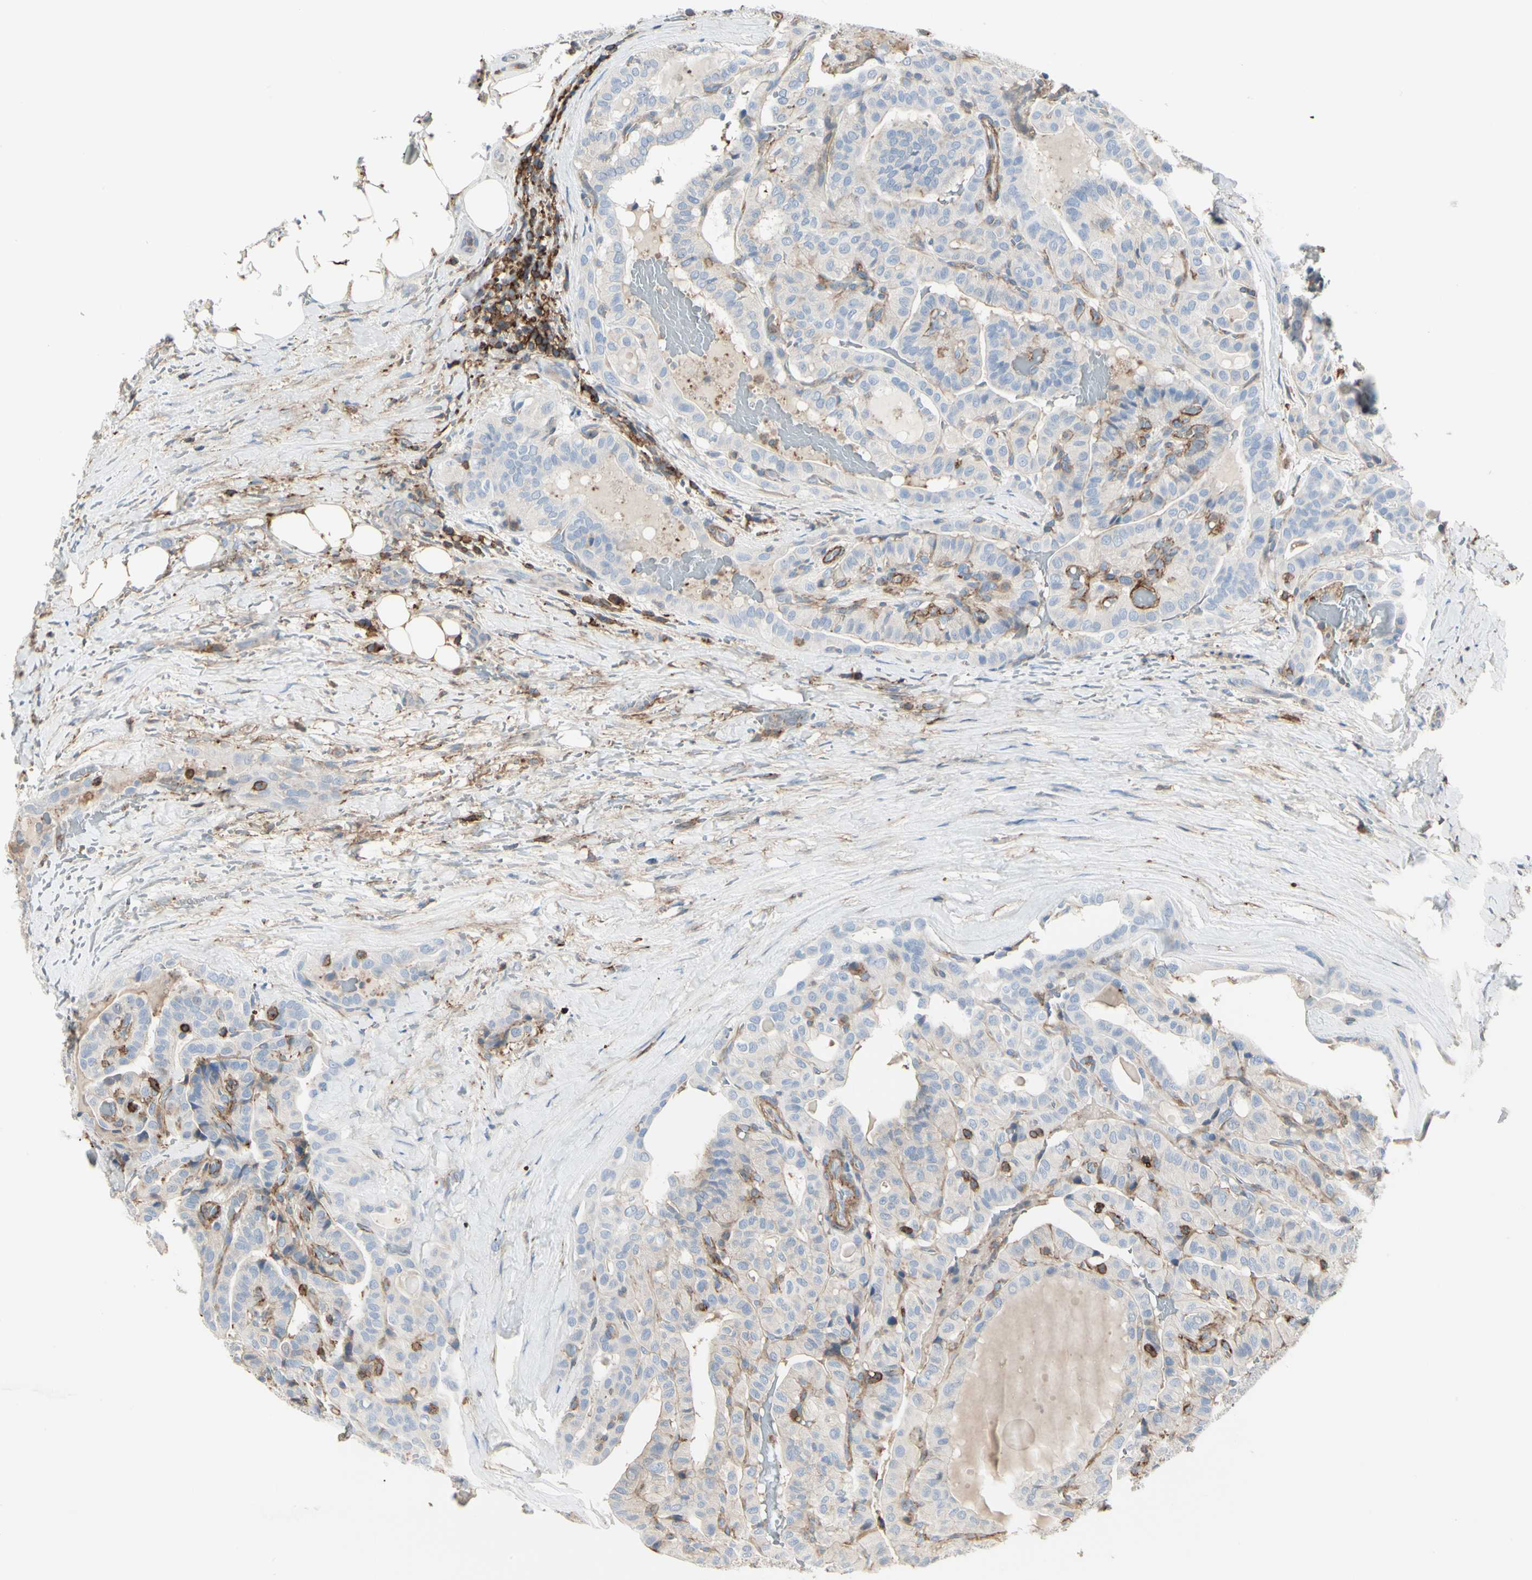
{"staining": {"intensity": "moderate", "quantity": "<25%", "location": "cytoplasmic/membranous"}, "tissue": "thyroid cancer", "cell_type": "Tumor cells", "image_type": "cancer", "snomed": [{"axis": "morphology", "description": "Papillary adenocarcinoma, NOS"}, {"axis": "topography", "description": "Thyroid gland"}], "caption": "A high-resolution image shows immunohistochemistry staining of thyroid cancer, which reveals moderate cytoplasmic/membranous staining in approximately <25% of tumor cells.", "gene": "CLEC2B", "patient": {"sex": "male", "age": 77}}